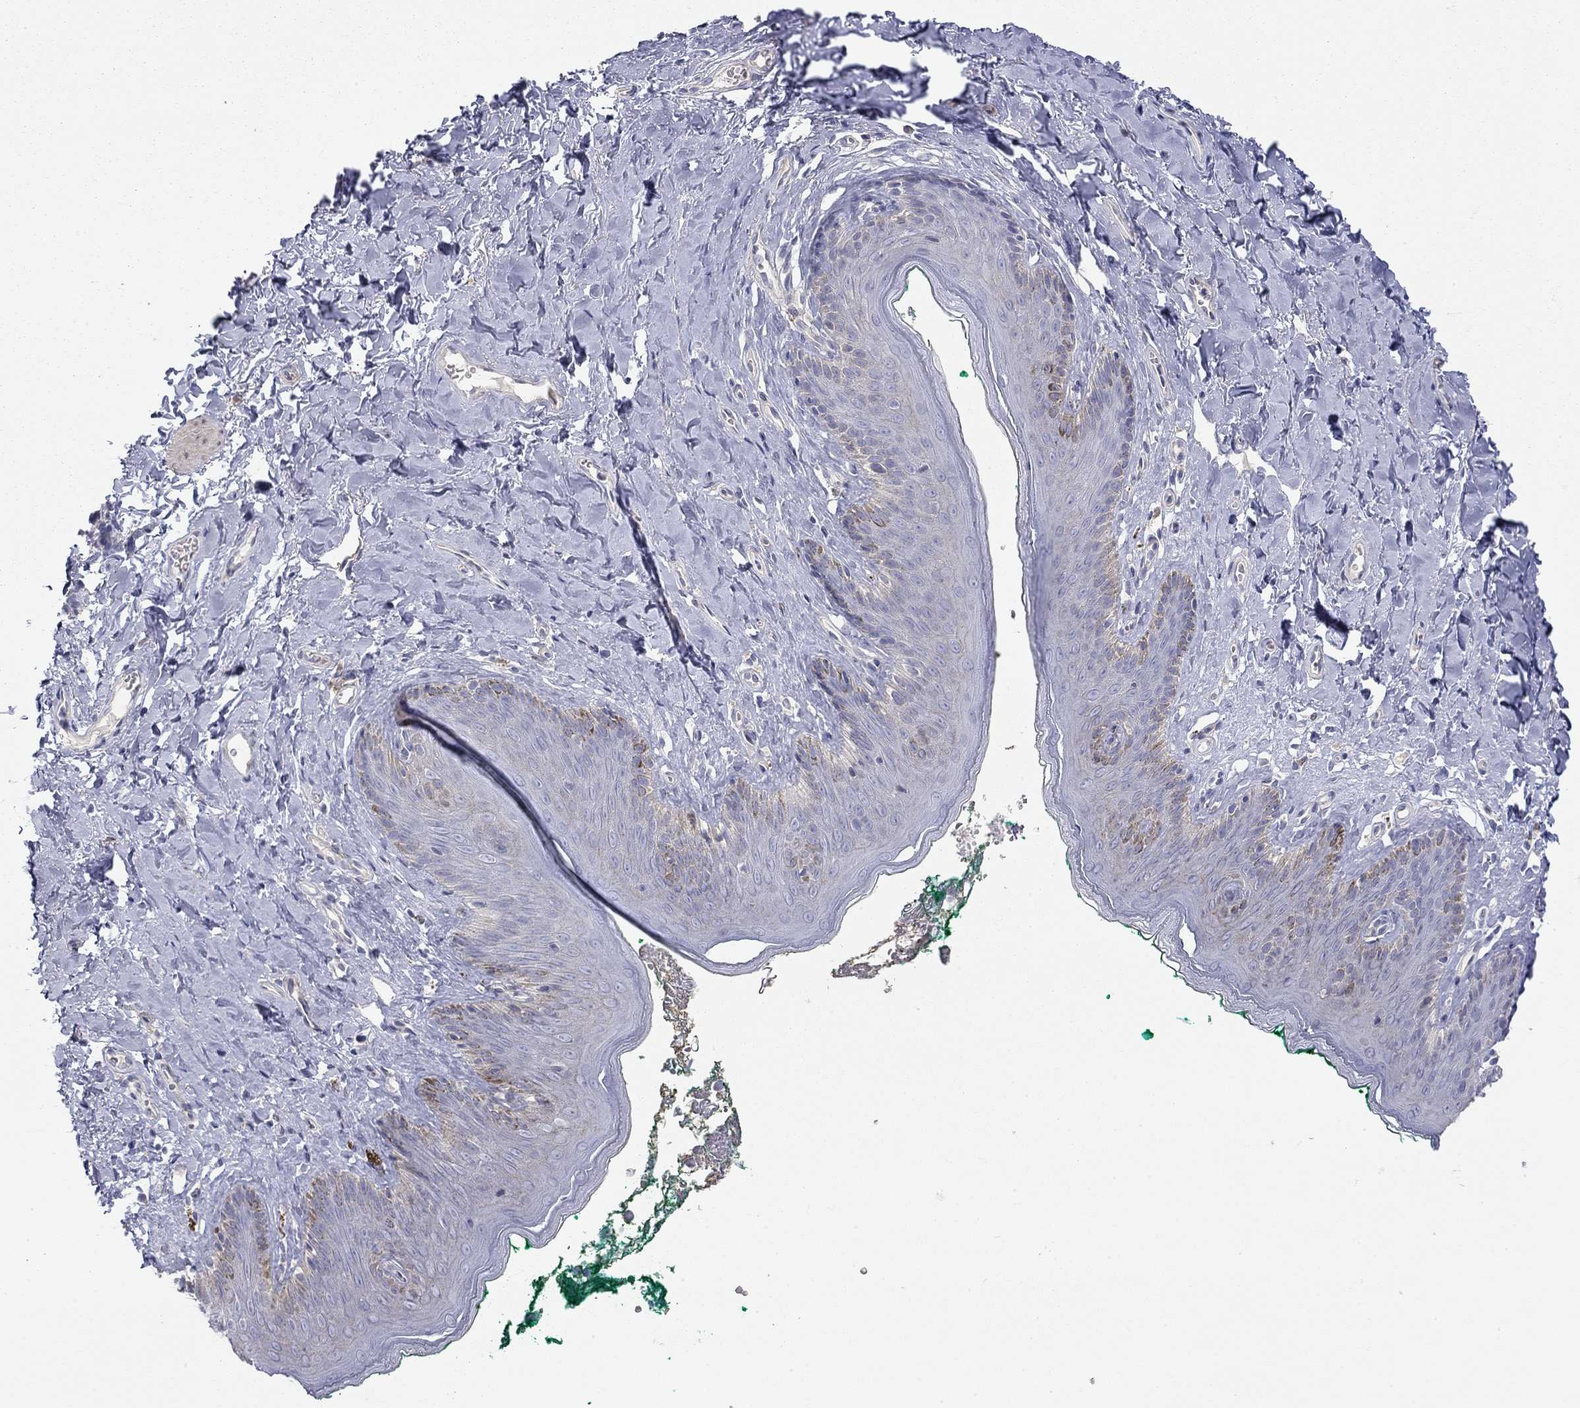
{"staining": {"intensity": "negative", "quantity": "none", "location": "none"}, "tissue": "skin", "cell_type": "Epidermal cells", "image_type": "normal", "snomed": [{"axis": "morphology", "description": "Normal tissue, NOS"}, {"axis": "topography", "description": "Vulva"}], "caption": "This is an immunohistochemistry photomicrograph of benign human skin. There is no positivity in epidermal cells.", "gene": "PAPSS2", "patient": {"sex": "female", "age": 66}}